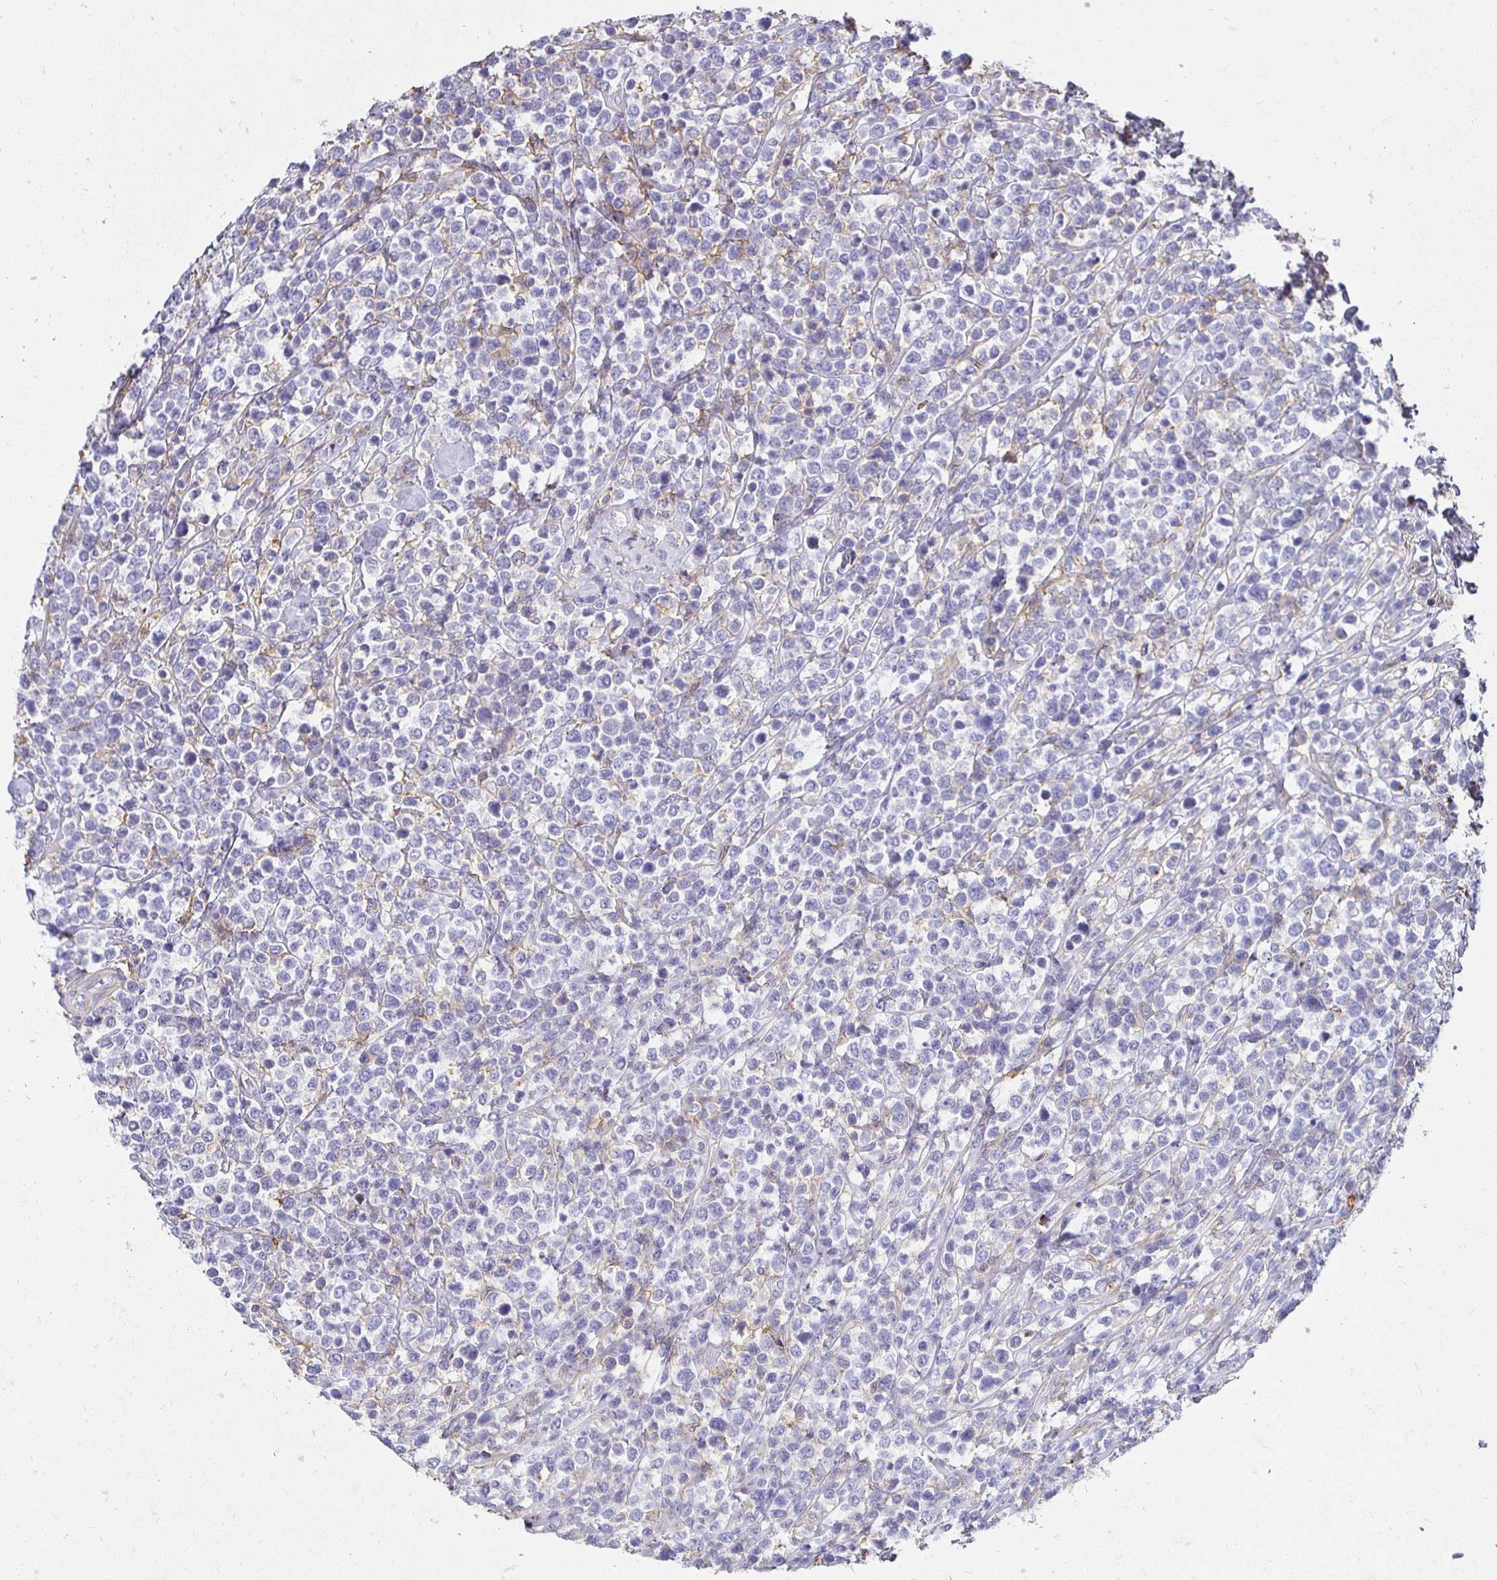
{"staining": {"intensity": "negative", "quantity": "none", "location": "none"}, "tissue": "lymphoma", "cell_type": "Tumor cells", "image_type": "cancer", "snomed": [{"axis": "morphology", "description": "Malignant lymphoma, non-Hodgkin's type, High grade"}, {"axis": "topography", "description": "Soft tissue"}], "caption": "Micrograph shows no protein positivity in tumor cells of lymphoma tissue.", "gene": "TAS1R3", "patient": {"sex": "female", "age": 56}}